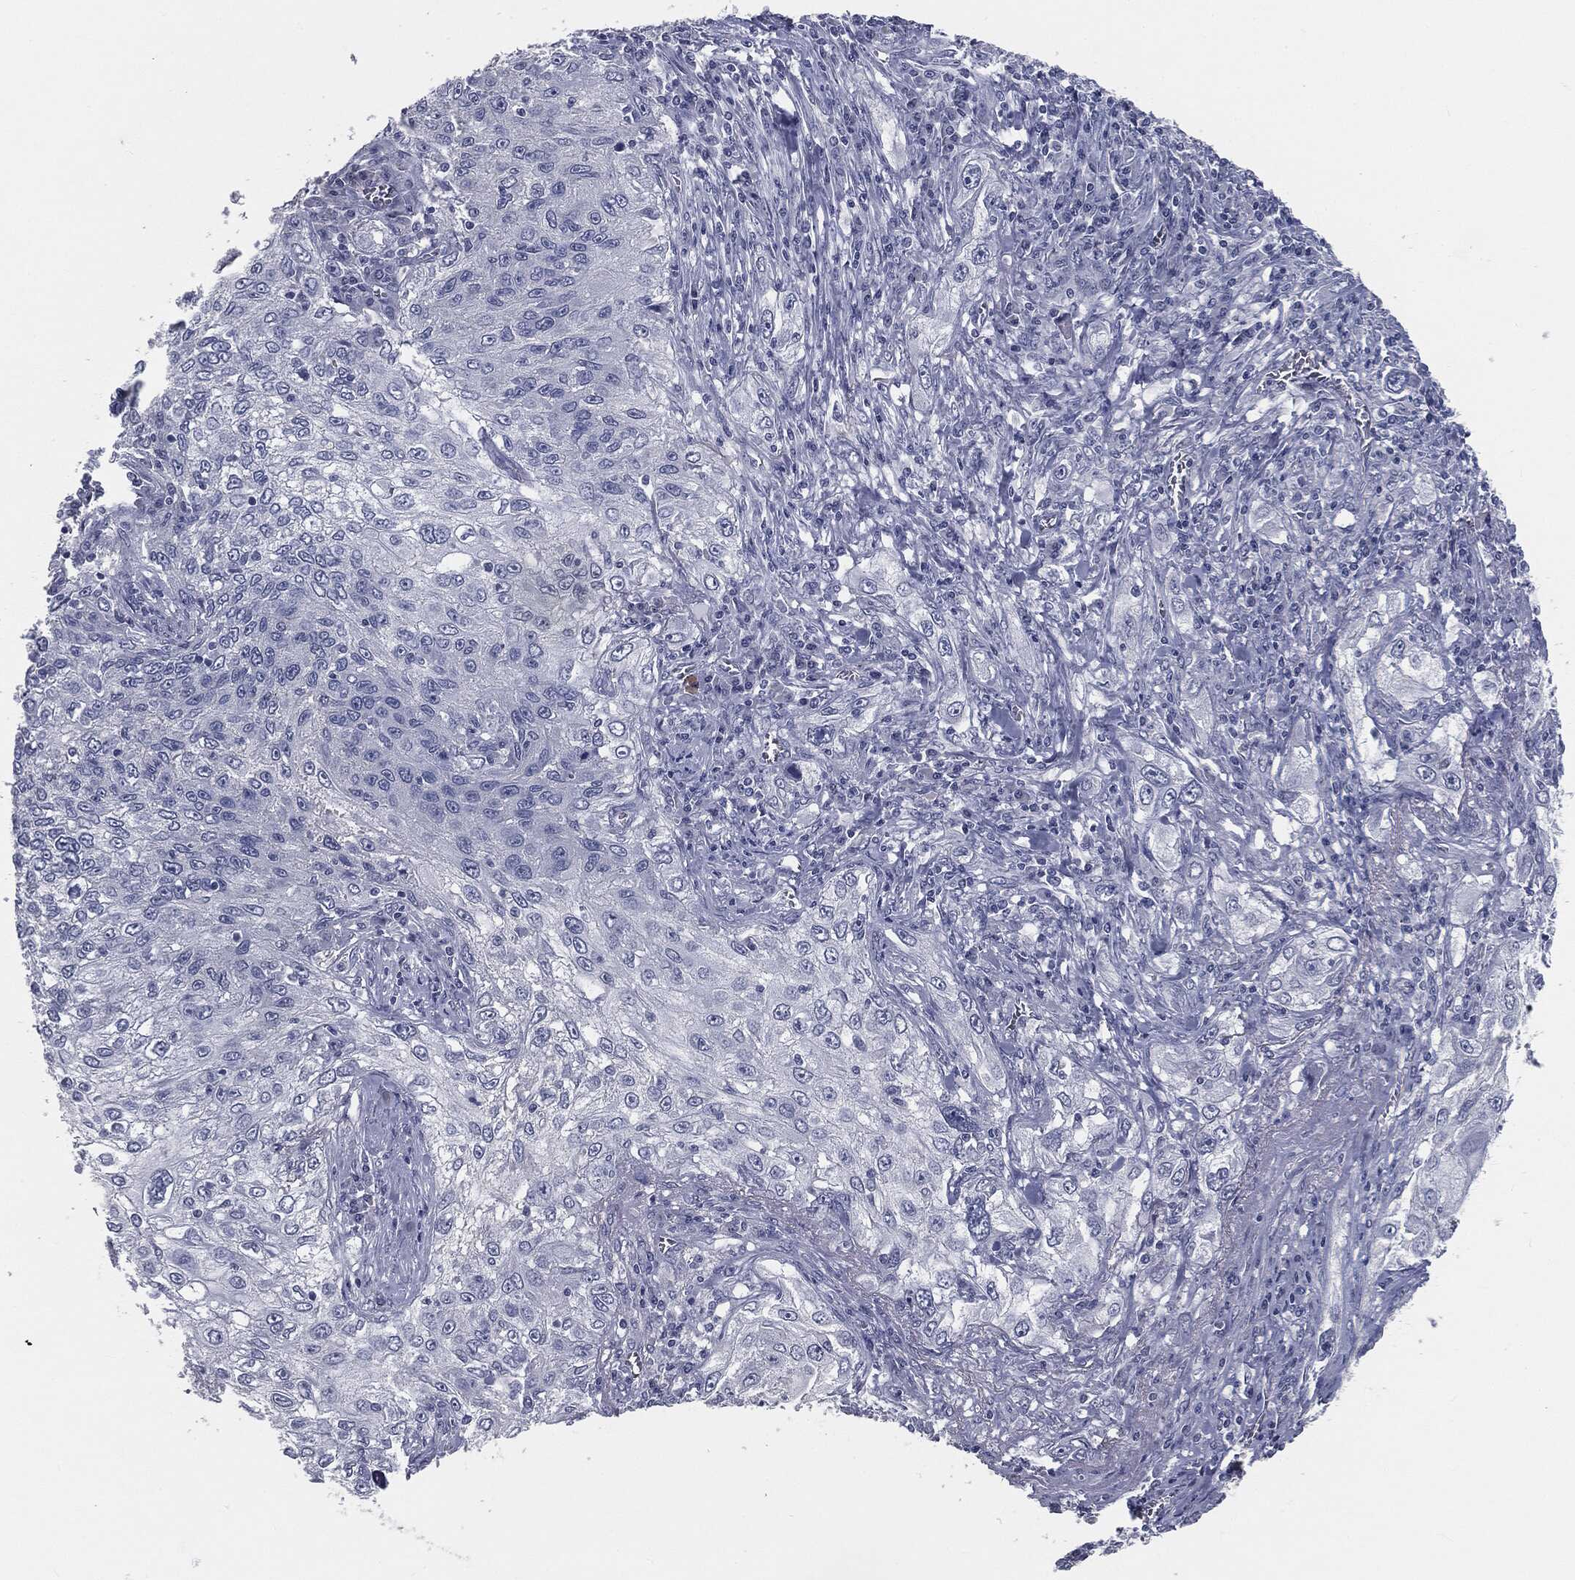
{"staining": {"intensity": "negative", "quantity": "none", "location": "none"}, "tissue": "lung cancer", "cell_type": "Tumor cells", "image_type": "cancer", "snomed": [{"axis": "morphology", "description": "Squamous cell carcinoma, NOS"}, {"axis": "topography", "description": "Lung"}], "caption": "An image of human lung cancer (squamous cell carcinoma) is negative for staining in tumor cells.", "gene": "PRAME", "patient": {"sex": "female", "age": 69}}